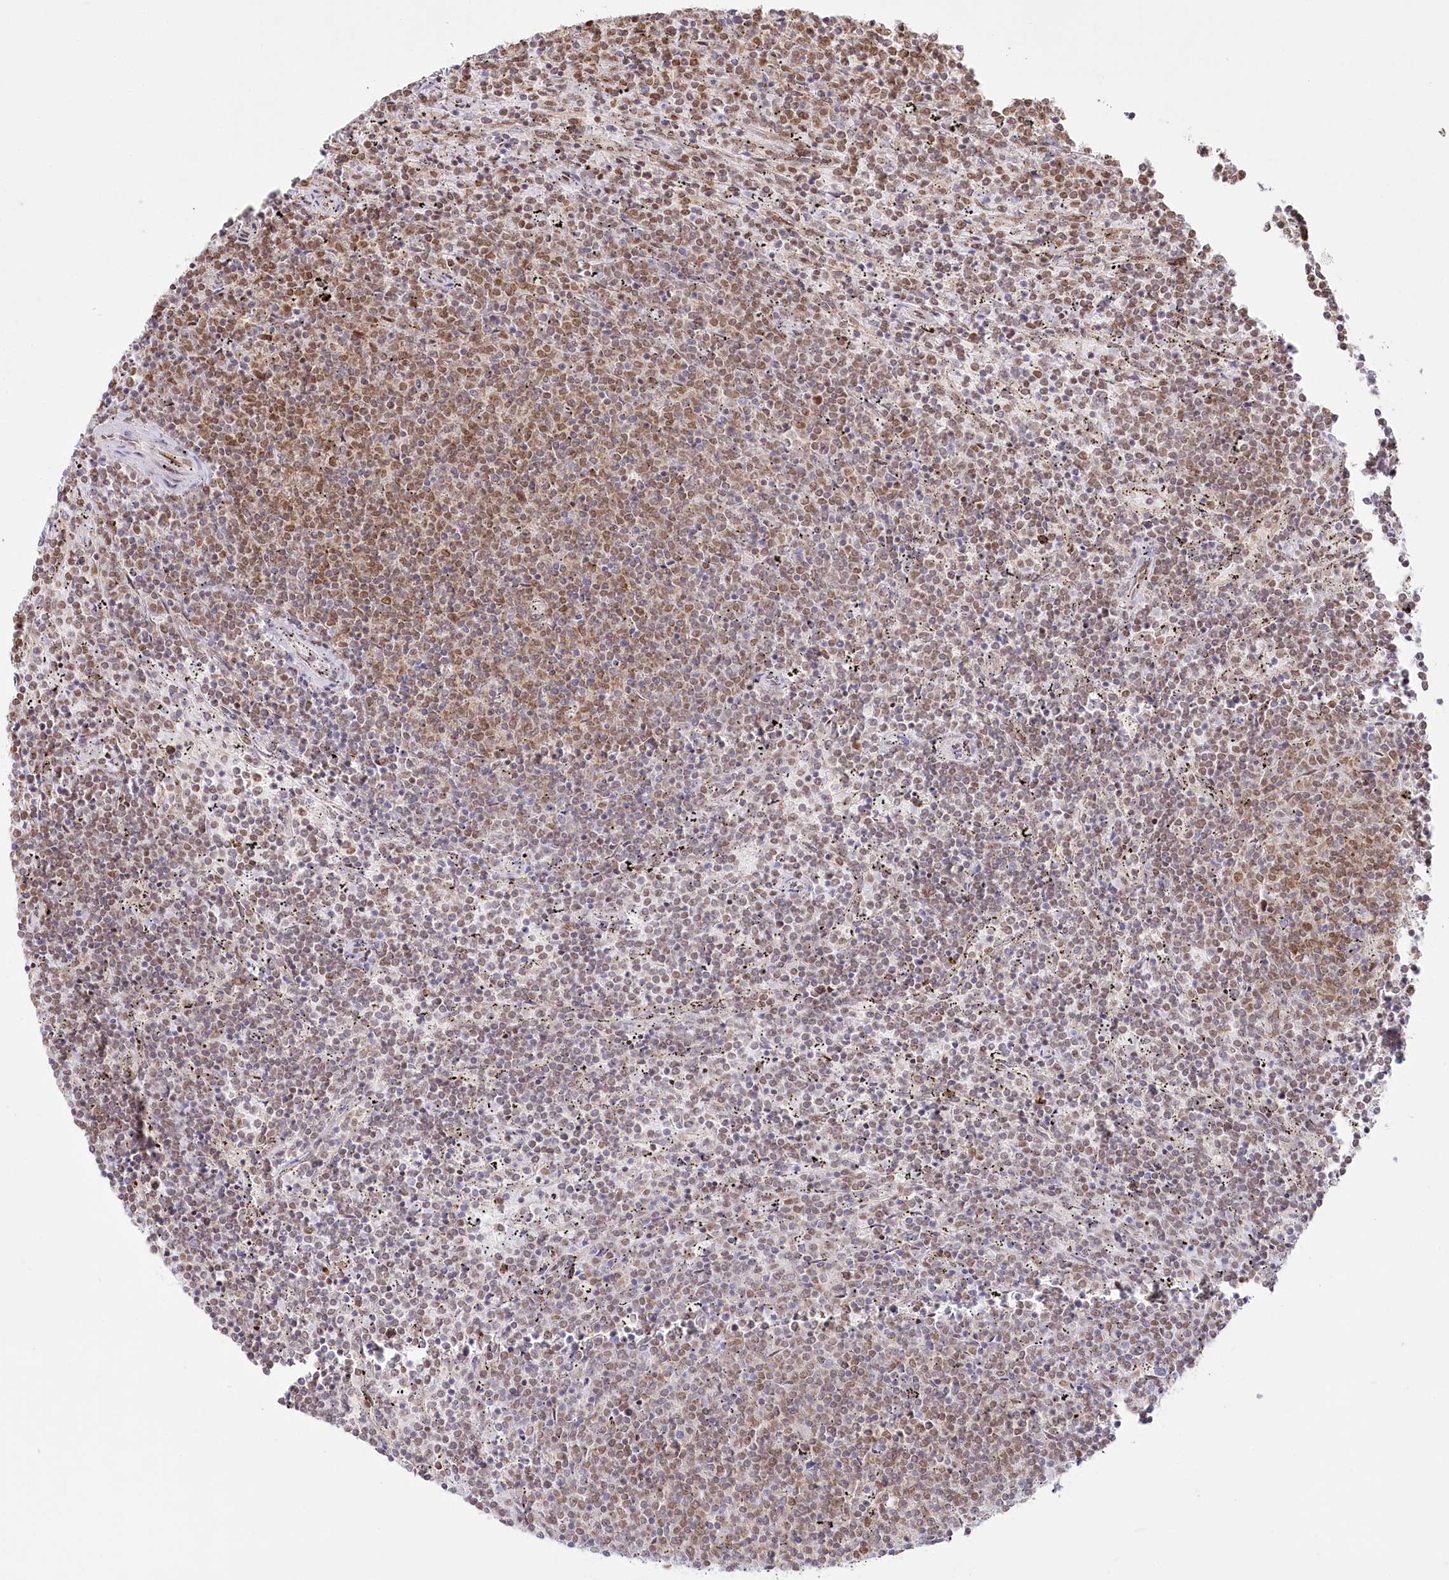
{"staining": {"intensity": "moderate", "quantity": "25%-75%", "location": "cytoplasmic/membranous,nuclear"}, "tissue": "lymphoma", "cell_type": "Tumor cells", "image_type": "cancer", "snomed": [{"axis": "morphology", "description": "Malignant lymphoma, non-Hodgkin's type, Low grade"}, {"axis": "topography", "description": "Spleen"}], "caption": "Tumor cells demonstrate medium levels of moderate cytoplasmic/membranous and nuclear positivity in approximately 25%-75% of cells in human lymphoma. (IHC, brightfield microscopy, high magnification).", "gene": "PYURF", "patient": {"sex": "female", "age": 50}}